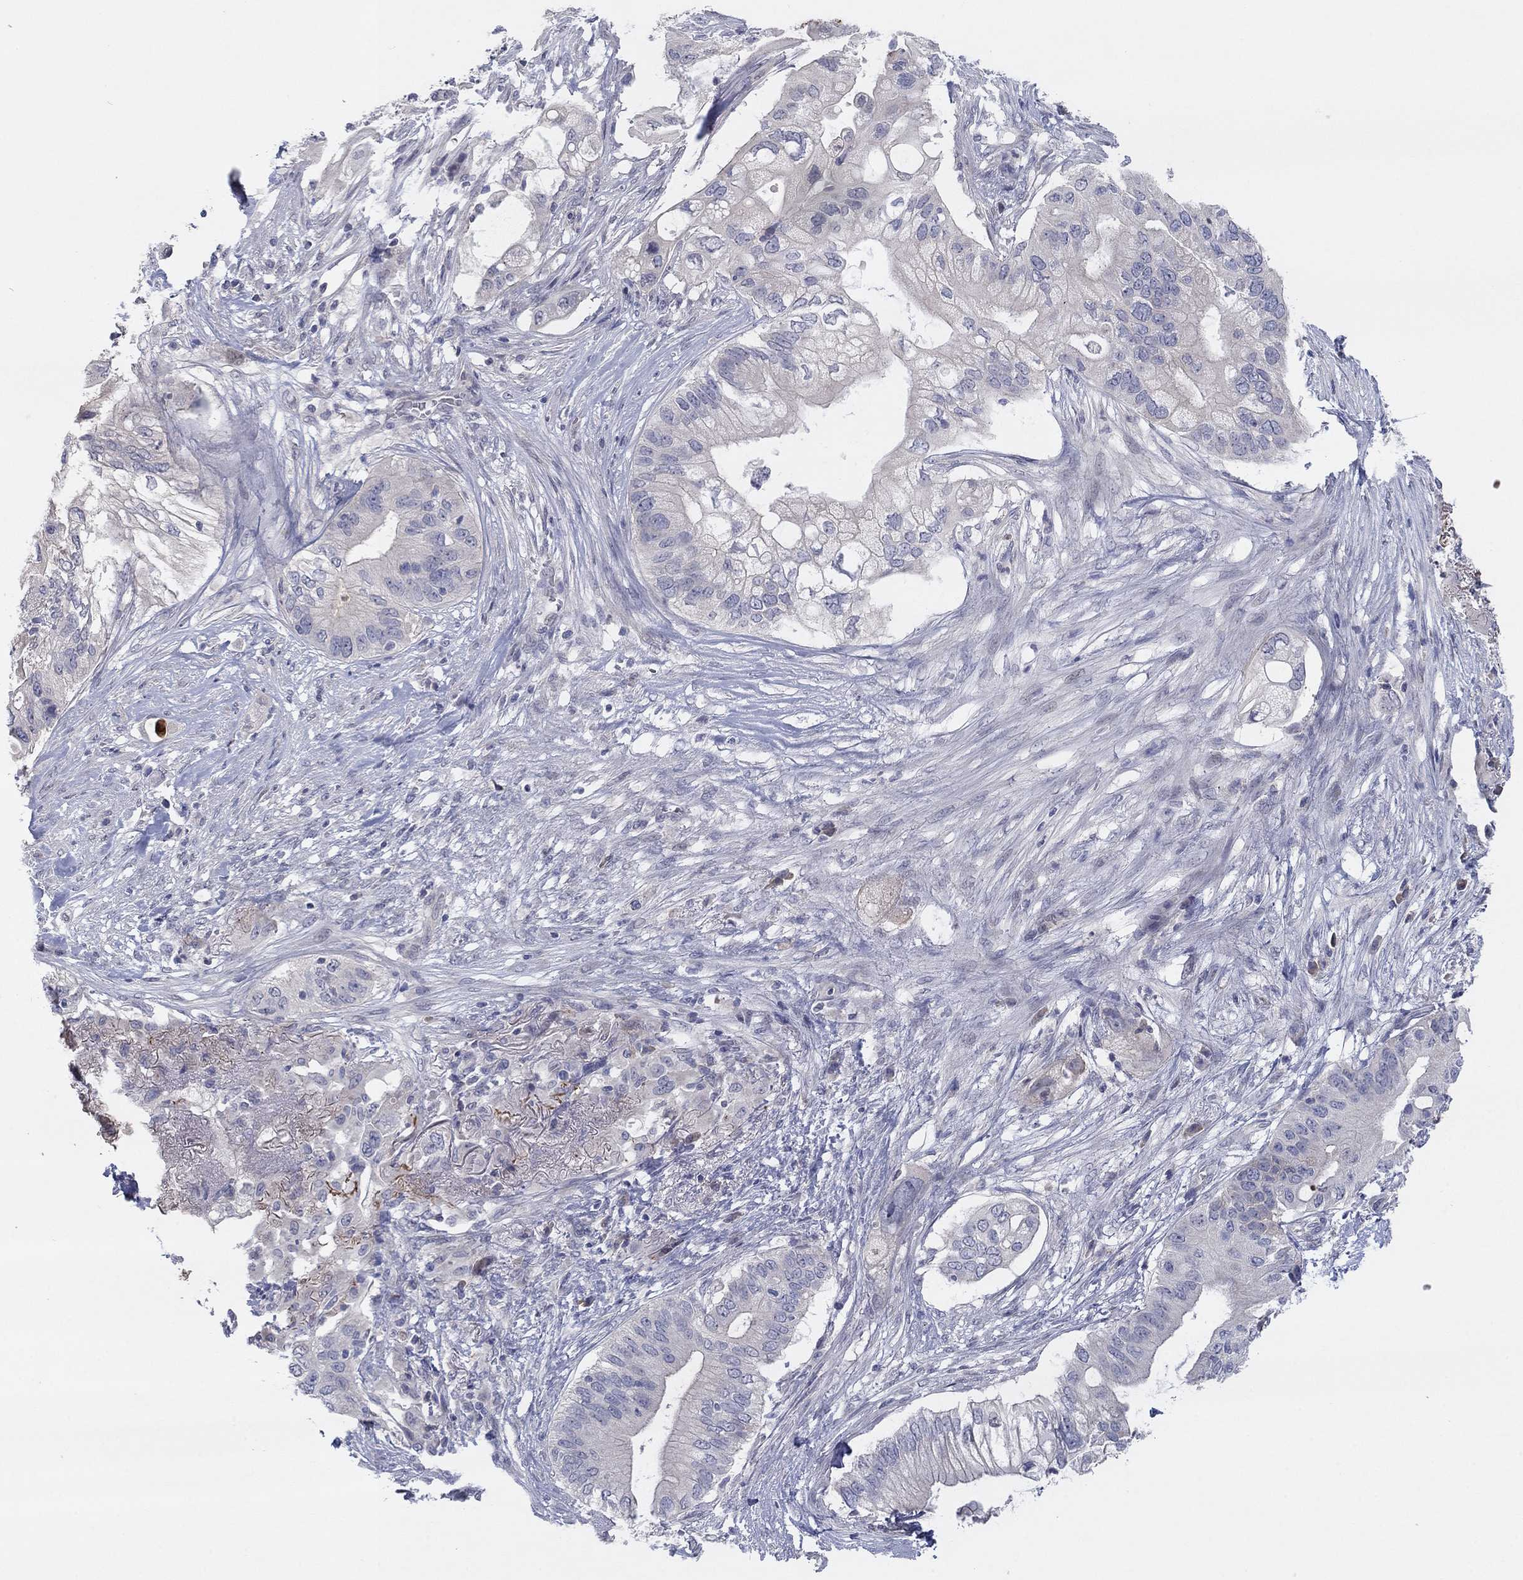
{"staining": {"intensity": "negative", "quantity": "none", "location": "none"}, "tissue": "pancreatic cancer", "cell_type": "Tumor cells", "image_type": "cancer", "snomed": [{"axis": "morphology", "description": "Adenocarcinoma, NOS"}, {"axis": "topography", "description": "Pancreas"}], "caption": "There is no significant staining in tumor cells of adenocarcinoma (pancreatic).", "gene": "AMN1", "patient": {"sex": "female", "age": 72}}